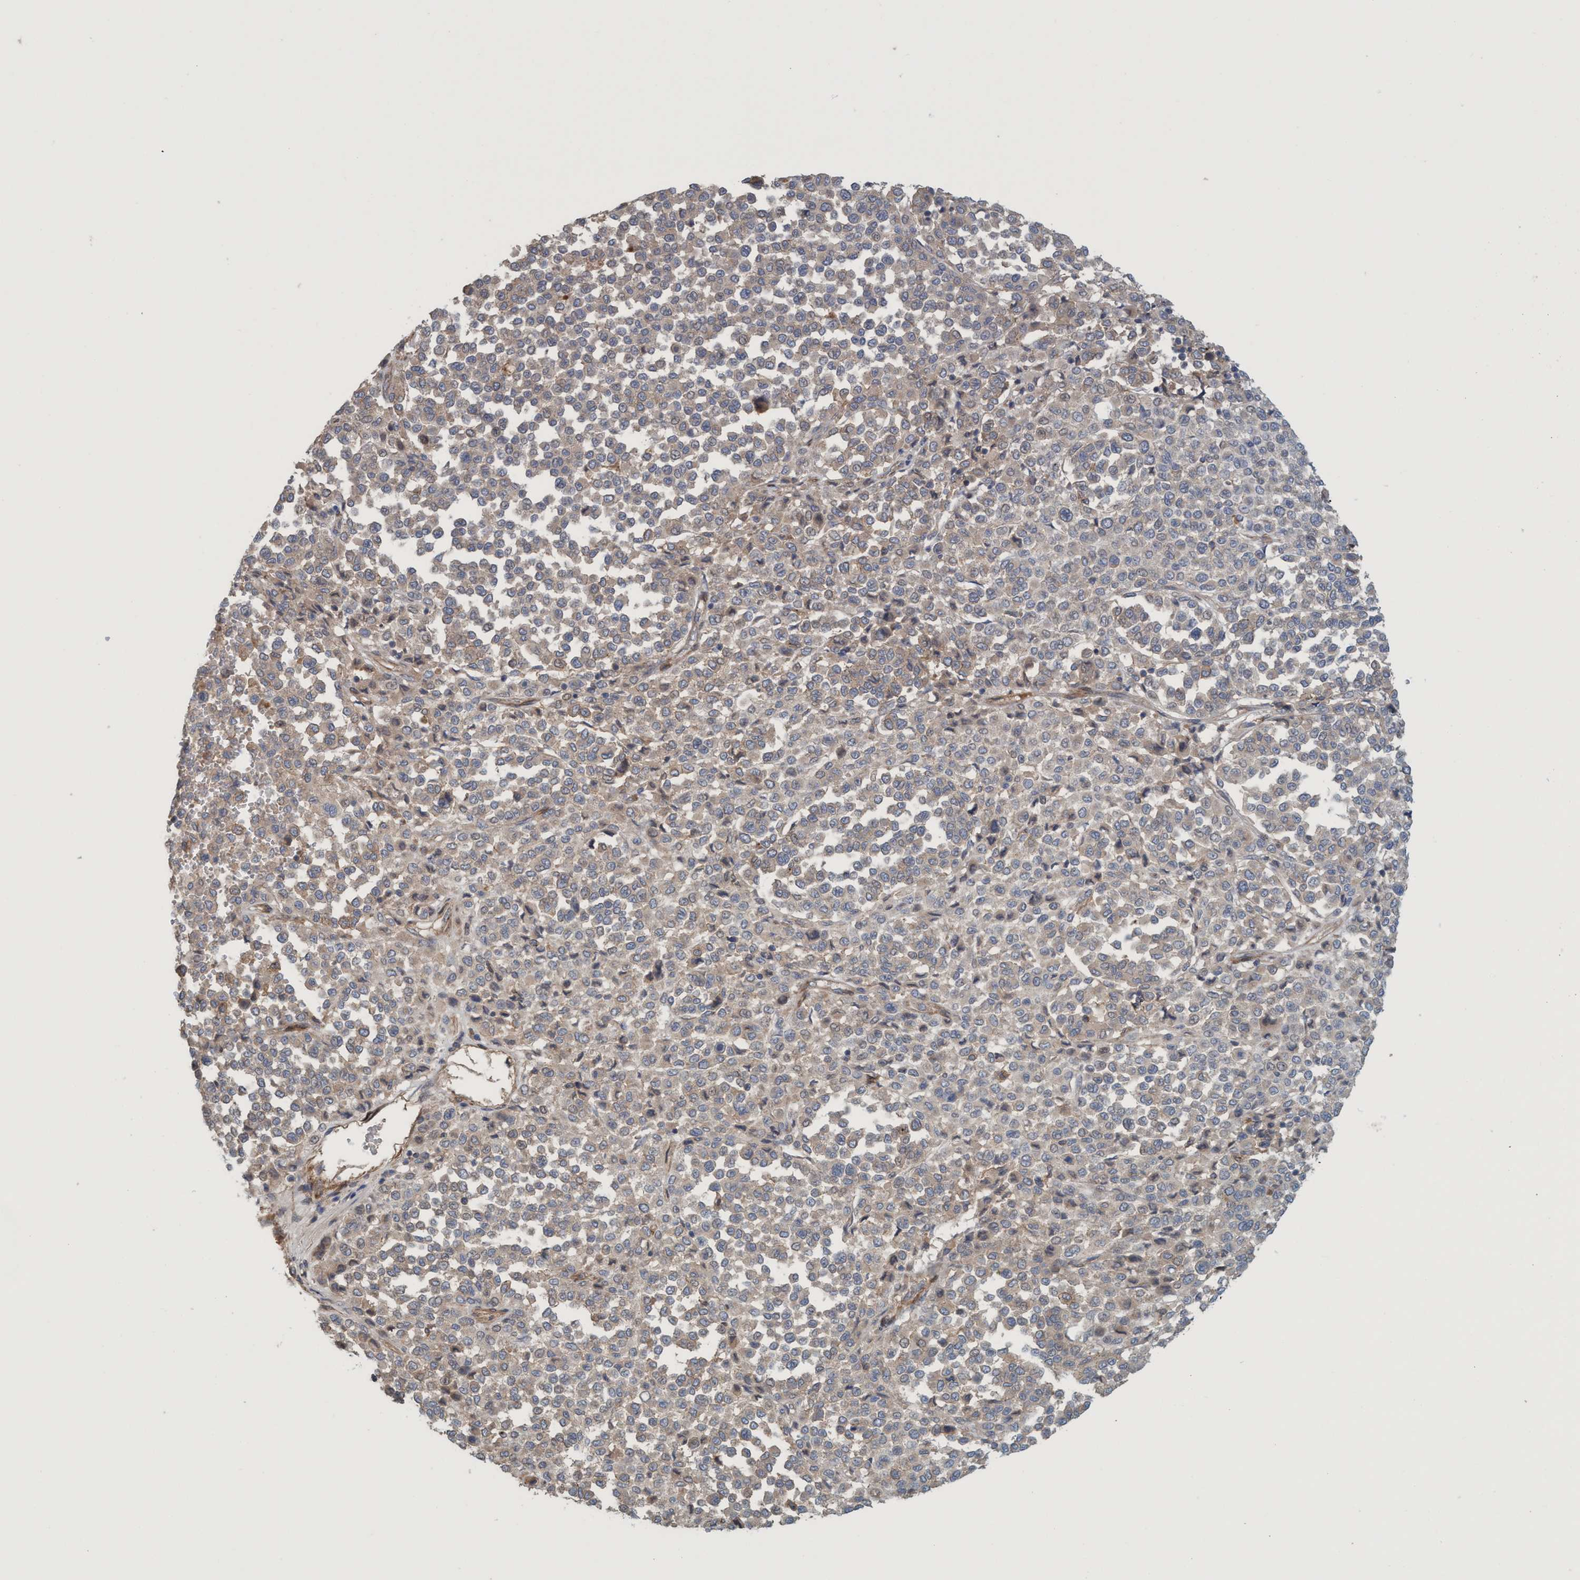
{"staining": {"intensity": "weak", "quantity": ">75%", "location": "cytoplasmic/membranous"}, "tissue": "melanoma", "cell_type": "Tumor cells", "image_type": "cancer", "snomed": [{"axis": "morphology", "description": "Malignant melanoma, Metastatic site"}, {"axis": "topography", "description": "Pancreas"}], "caption": "The histopathology image shows staining of malignant melanoma (metastatic site), revealing weak cytoplasmic/membranous protein staining (brown color) within tumor cells.", "gene": "SPECC1", "patient": {"sex": "female", "age": 30}}